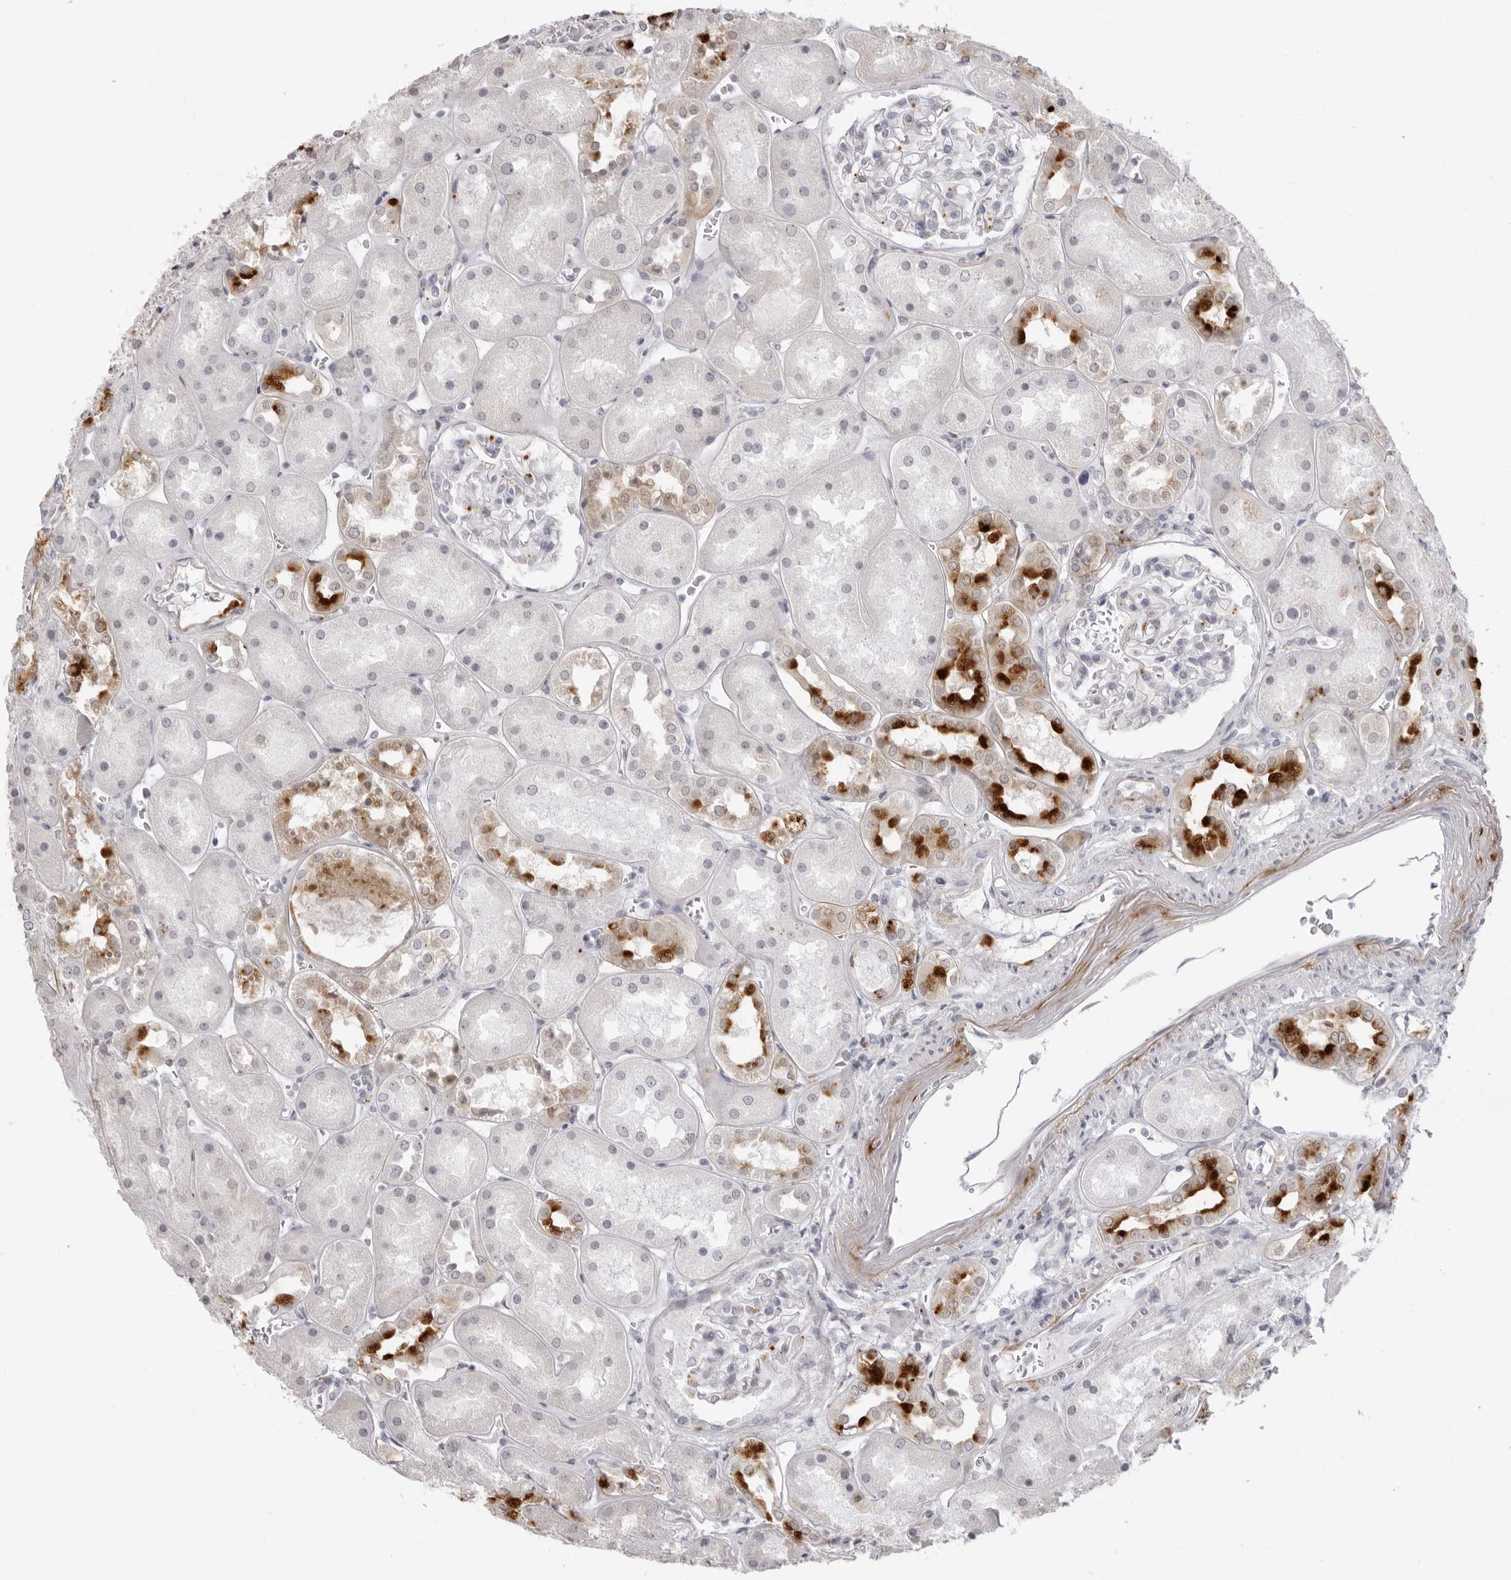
{"staining": {"intensity": "negative", "quantity": "none", "location": "none"}, "tissue": "kidney", "cell_type": "Cells in glomeruli", "image_type": "normal", "snomed": [{"axis": "morphology", "description": "Normal tissue, NOS"}, {"axis": "topography", "description": "Kidney"}], "caption": "This is an IHC image of benign human kidney. There is no positivity in cells in glomeruli.", "gene": "IL25", "patient": {"sex": "male", "age": 70}}